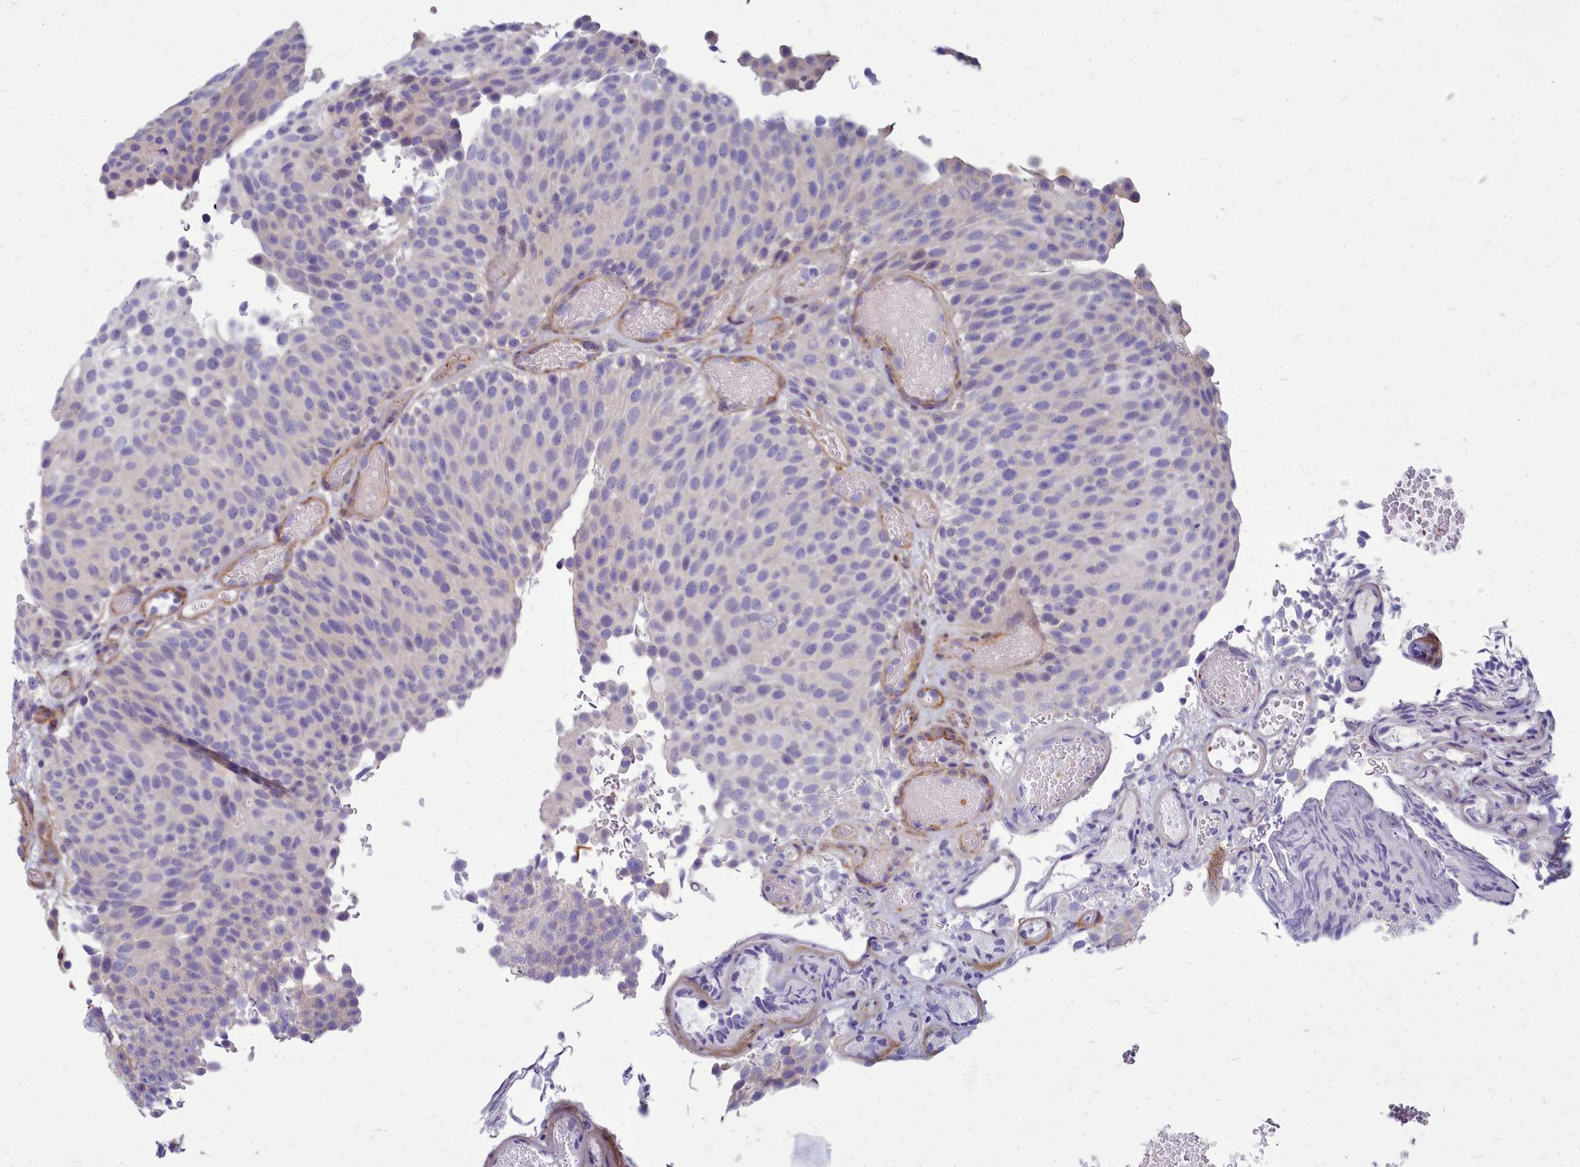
{"staining": {"intensity": "negative", "quantity": "none", "location": "none"}, "tissue": "urothelial cancer", "cell_type": "Tumor cells", "image_type": "cancer", "snomed": [{"axis": "morphology", "description": "Urothelial carcinoma, Low grade"}, {"axis": "topography", "description": "Urinary bladder"}], "caption": "The photomicrograph displays no staining of tumor cells in urothelial cancer.", "gene": "TTC5", "patient": {"sex": "male", "age": 78}}